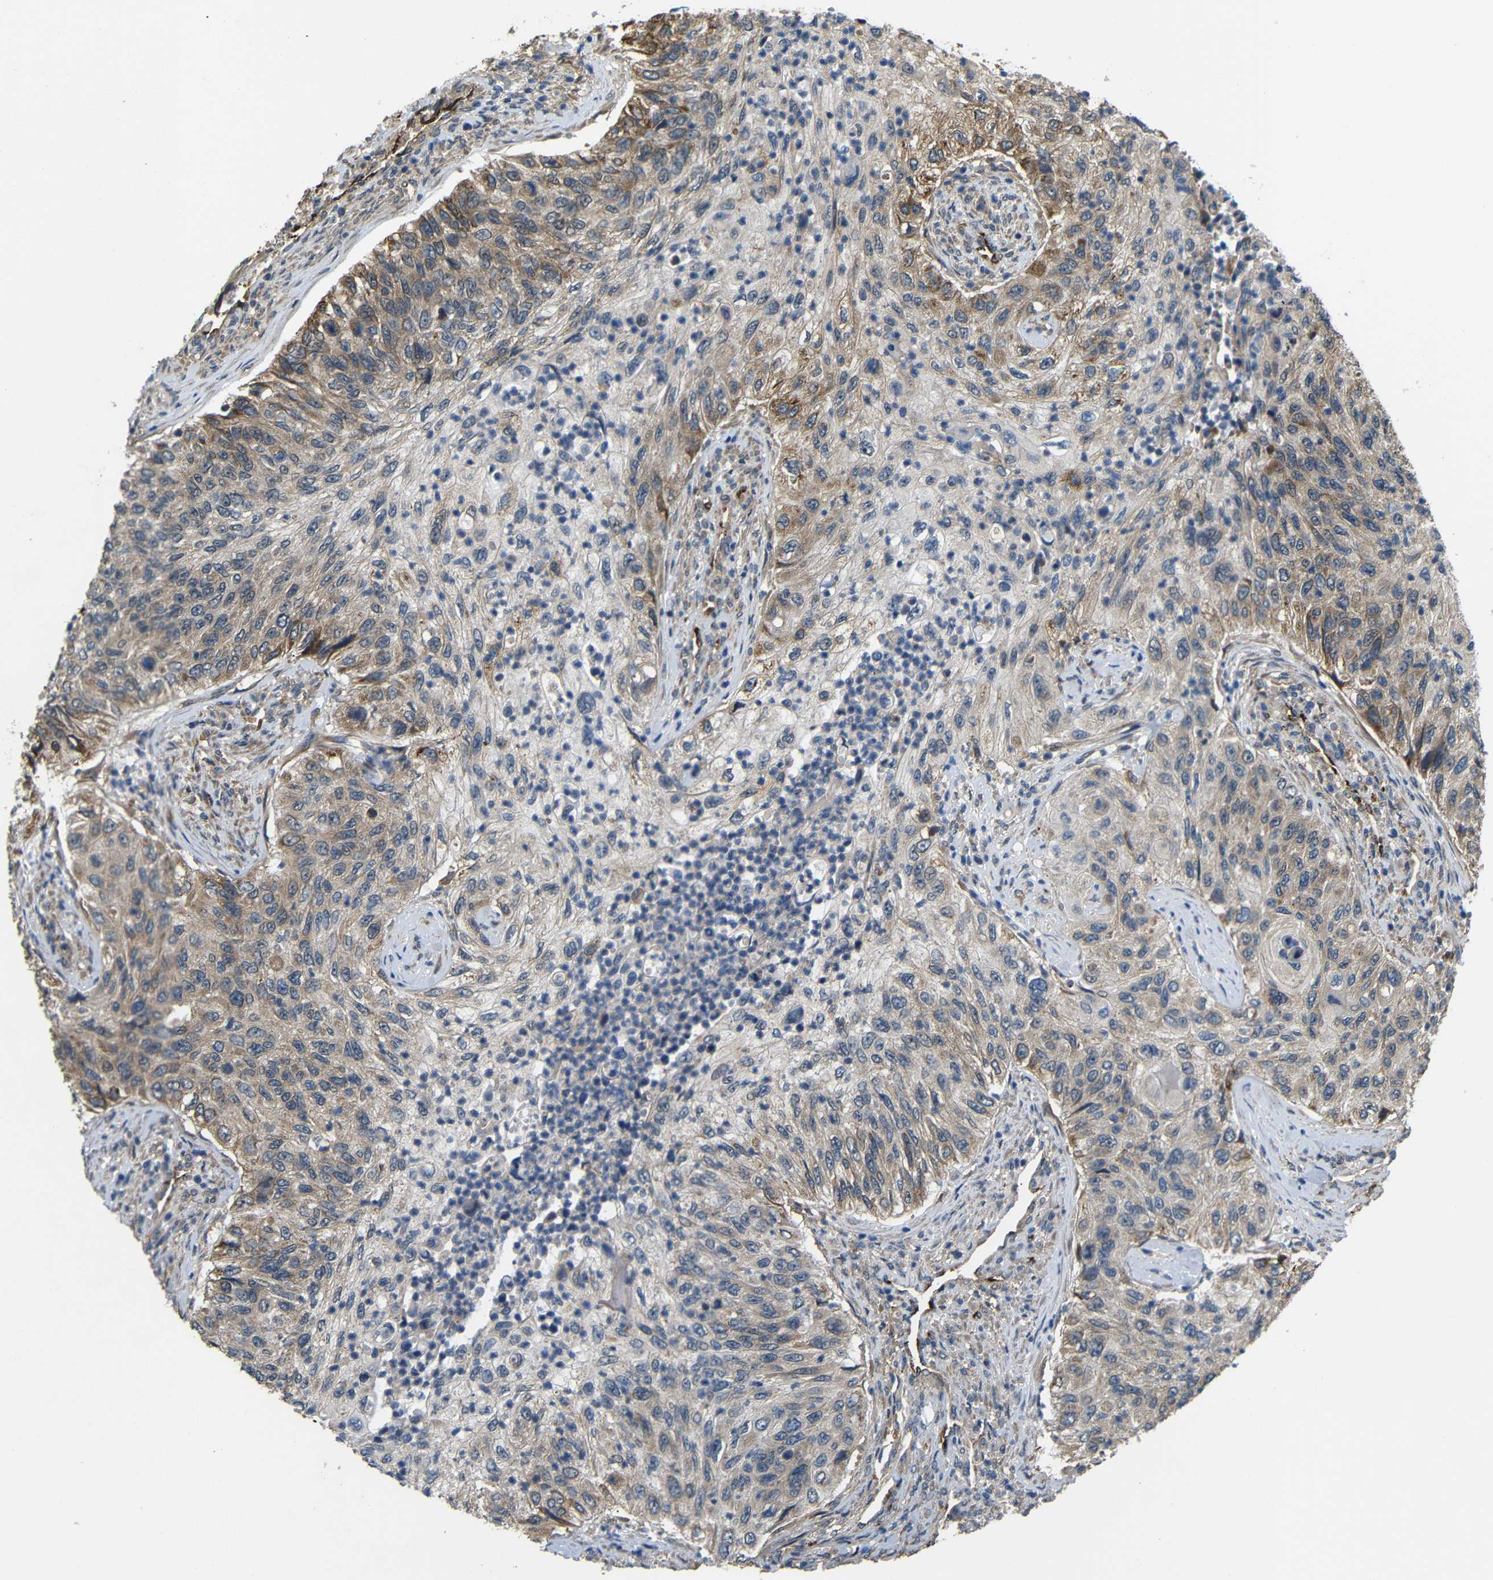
{"staining": {"intensity": "weak", "quantity": ">75%", "location": "cytoplasmic/membranous"}, "tissue": "urothelial cancer", "cell_type": "Tumor cells", "image_type": "cancer", "snomed": [{"axis": "morphology", "description": "Urothelial carcinoma, High grade"}, {"axis": "topography", "description": "Urinary bladder"}], "caption": "Human urothelial cancer stained for a protein (brown) displays weak cytoplasmic/membranous positive expression in about >75% of tumor cells.", "gene": "ATP7A", "patient": {"sex": "female", "age": 60}}